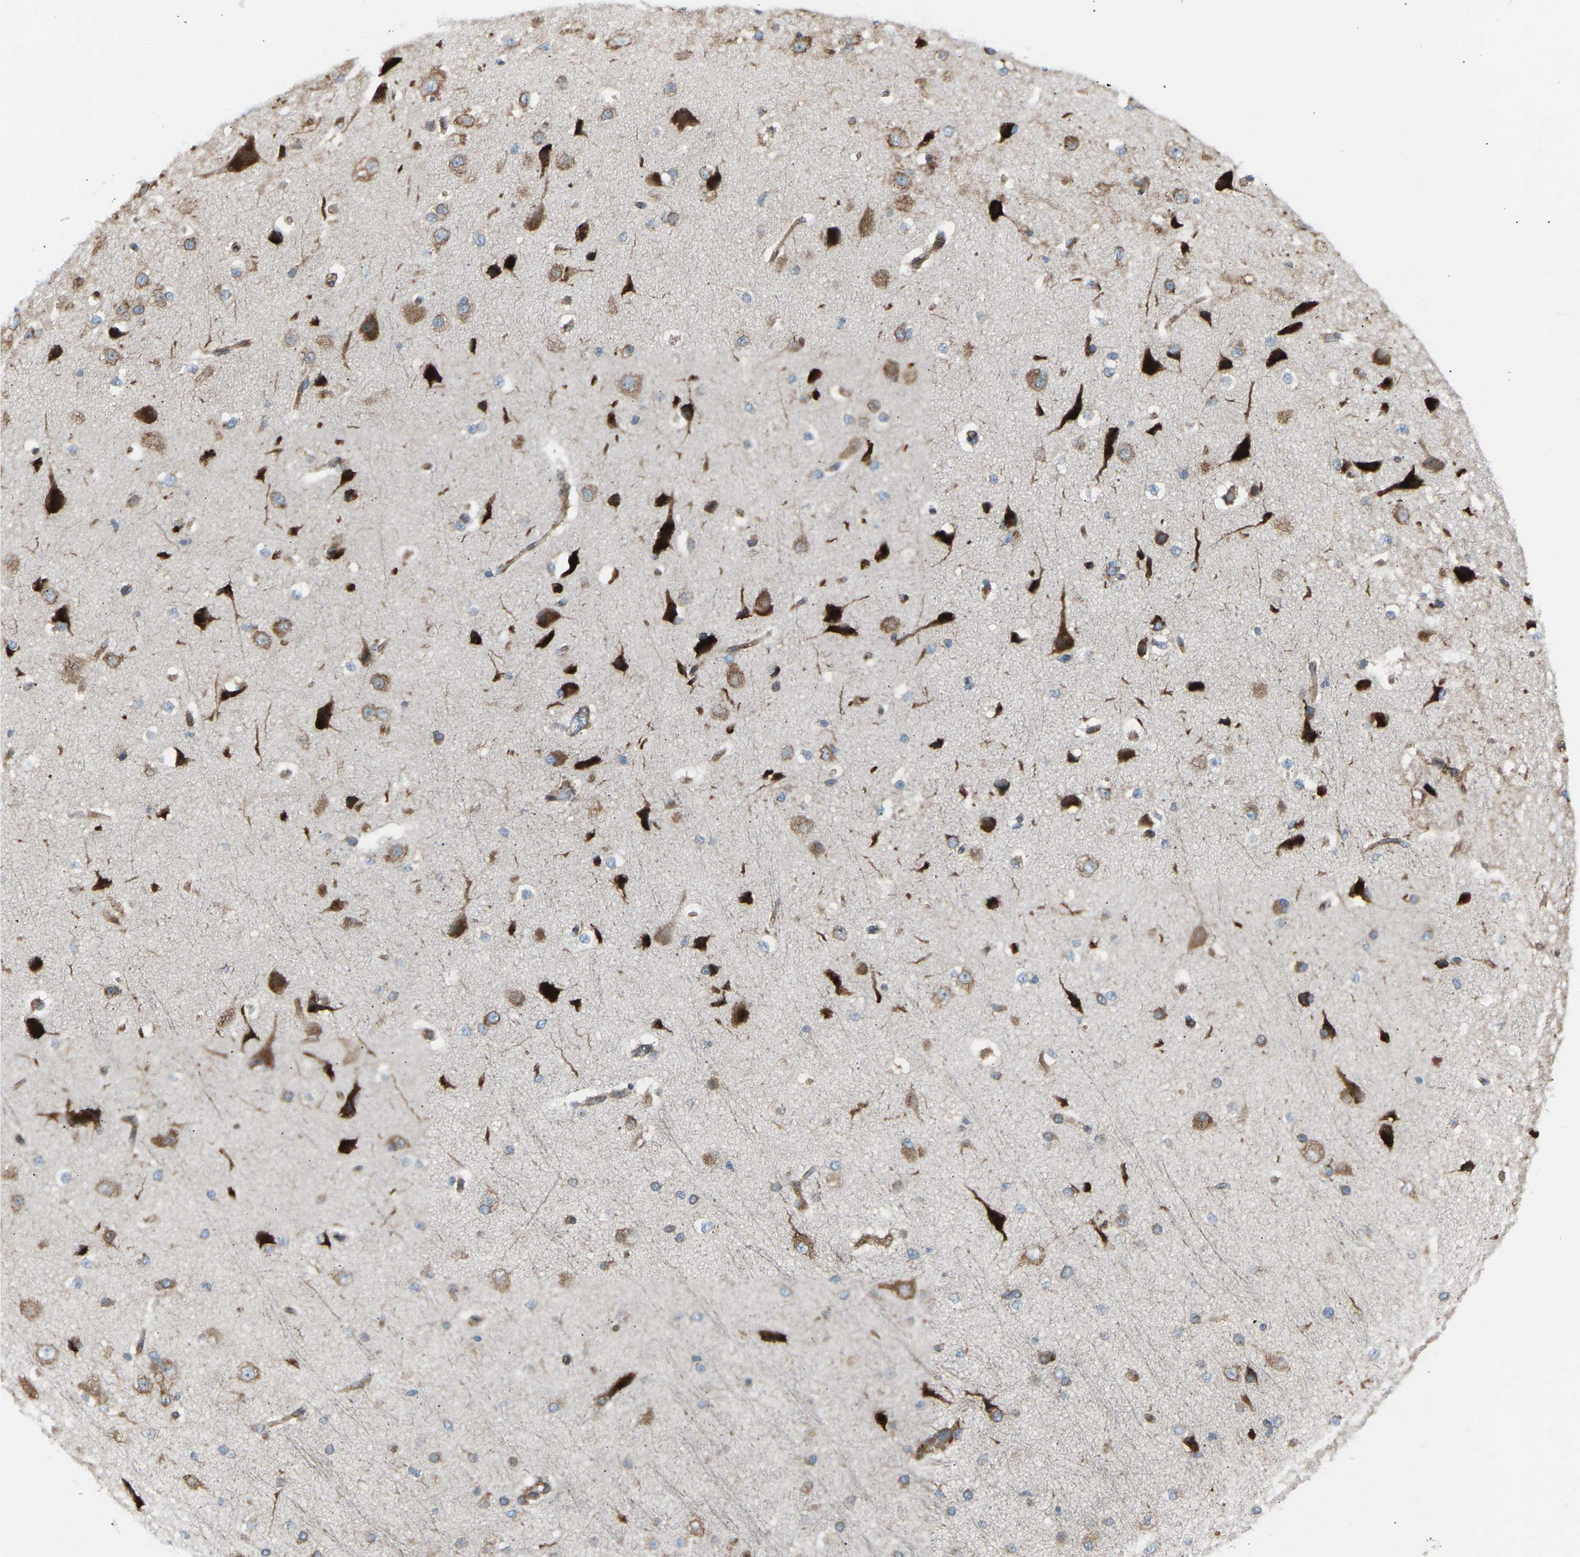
{"staining": {"intensity": "strong", "quantity": "<25%", "location": "cytoplasmic/membranous"}, "tissue": "cerebral cortex", "cell_type": "Endothelial cells", "image_type": "normal", "snomed": [{"axis": "morphology", "description": "Normal tissue, NOS"}, {"axis": "morphology", "description": "Developmental malformation"}, {"axis": "topography", "description": "Cerebral cortex"}], "caption": "Approximately <25% of endothelial cells in unremarkable human cerebral cortex exhibit strong cytoplasmic/membranous protein staining as visualized by brown immunohistochemical staining.", "gene": "VPS41", "patient": {"sex": "female", "age": 30}}